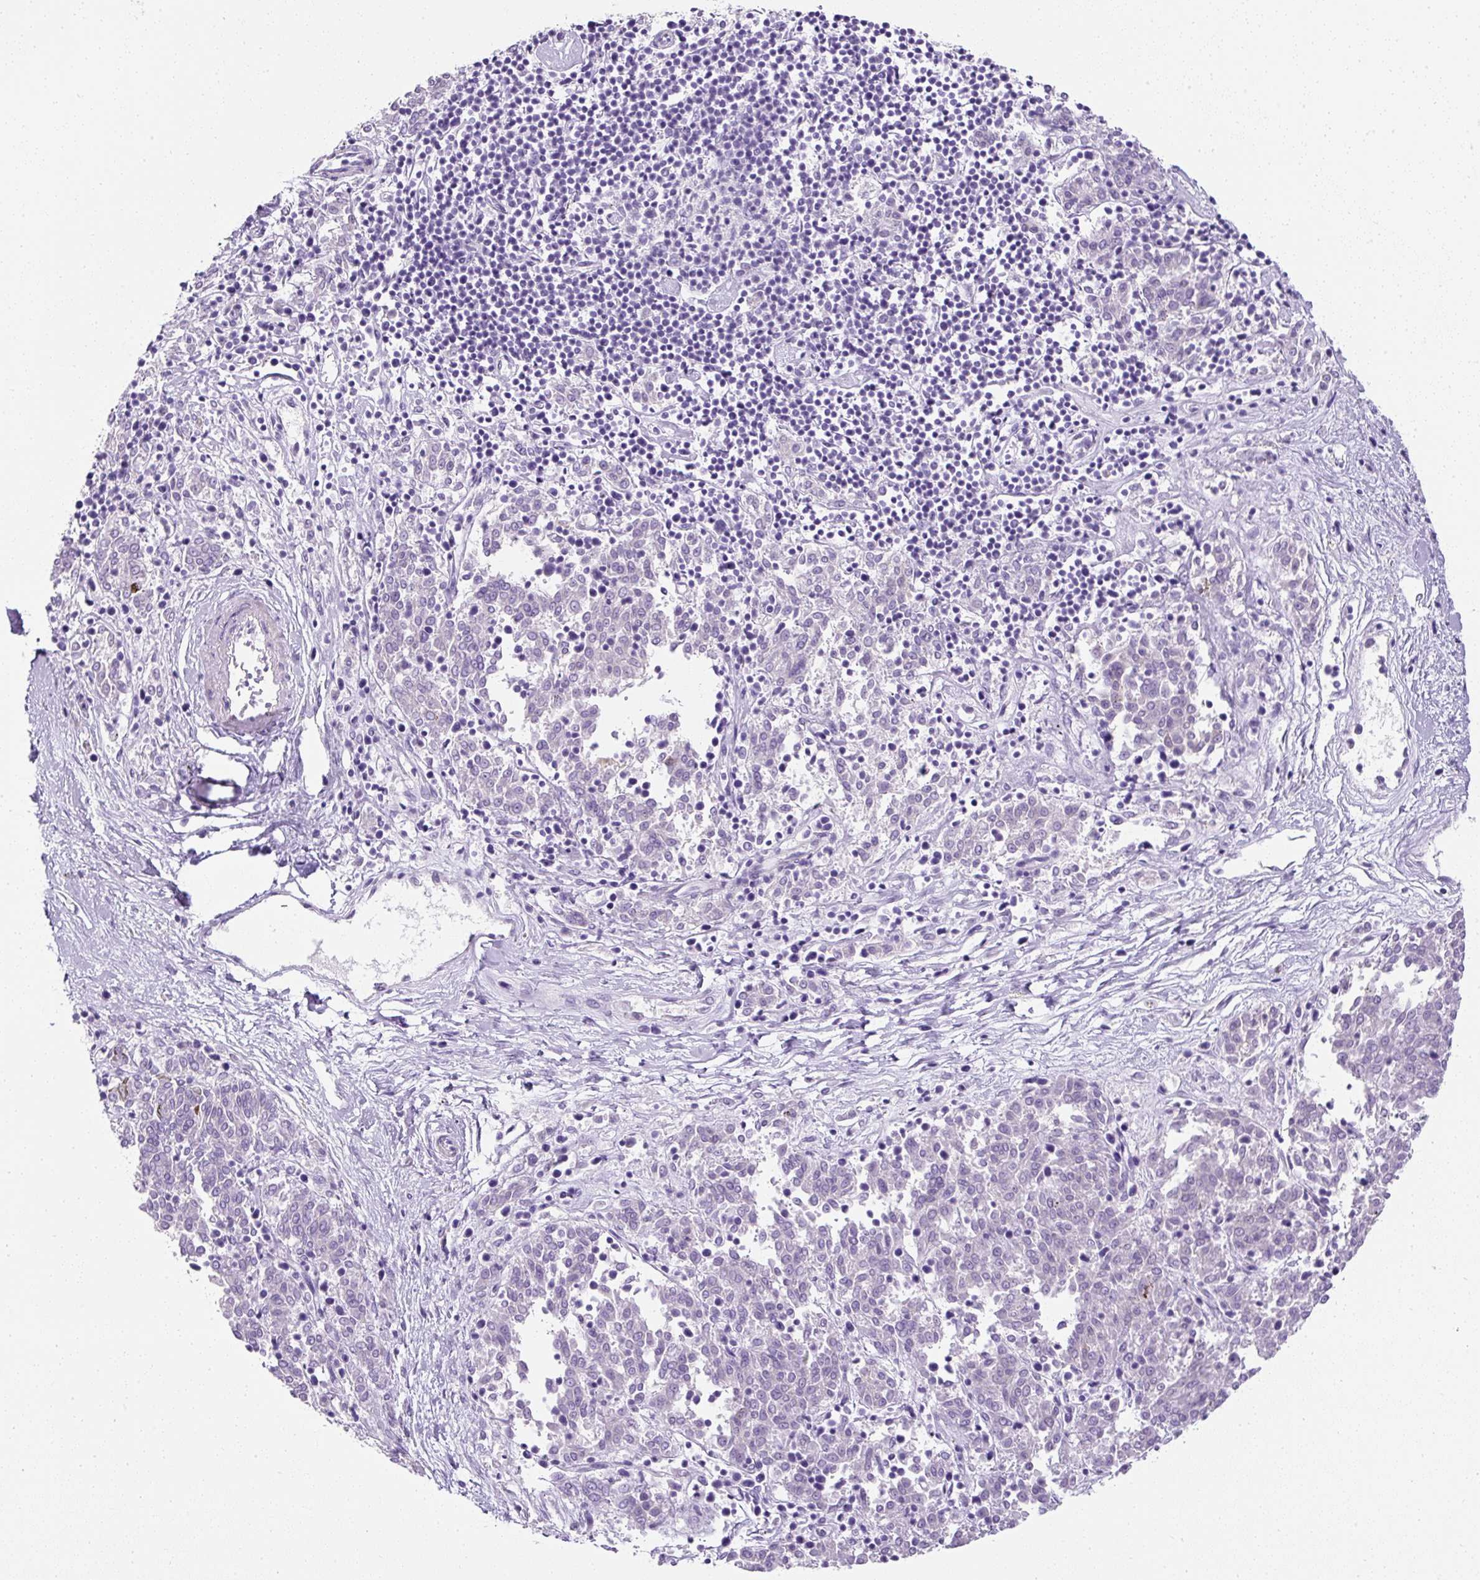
{"staining": {"intensity": "negative", "quantity": "none", "location": "none"}, "tissue": "melanoma", "cell_type": "Tumor cells", "image_type": "cancer", "snomed": [{"axis": "morphology", "description": "Malignant melanoma, NOS"}, {"axis": "topography", "description": "Skin"}], "caption": "An immunohistochemistry (IHC) micrograph of melanoma is shown. There is no staining in tumor cells of melanoma.", "gene": "C2CD4C", "patient": {"sex": "female", "age": 72}}